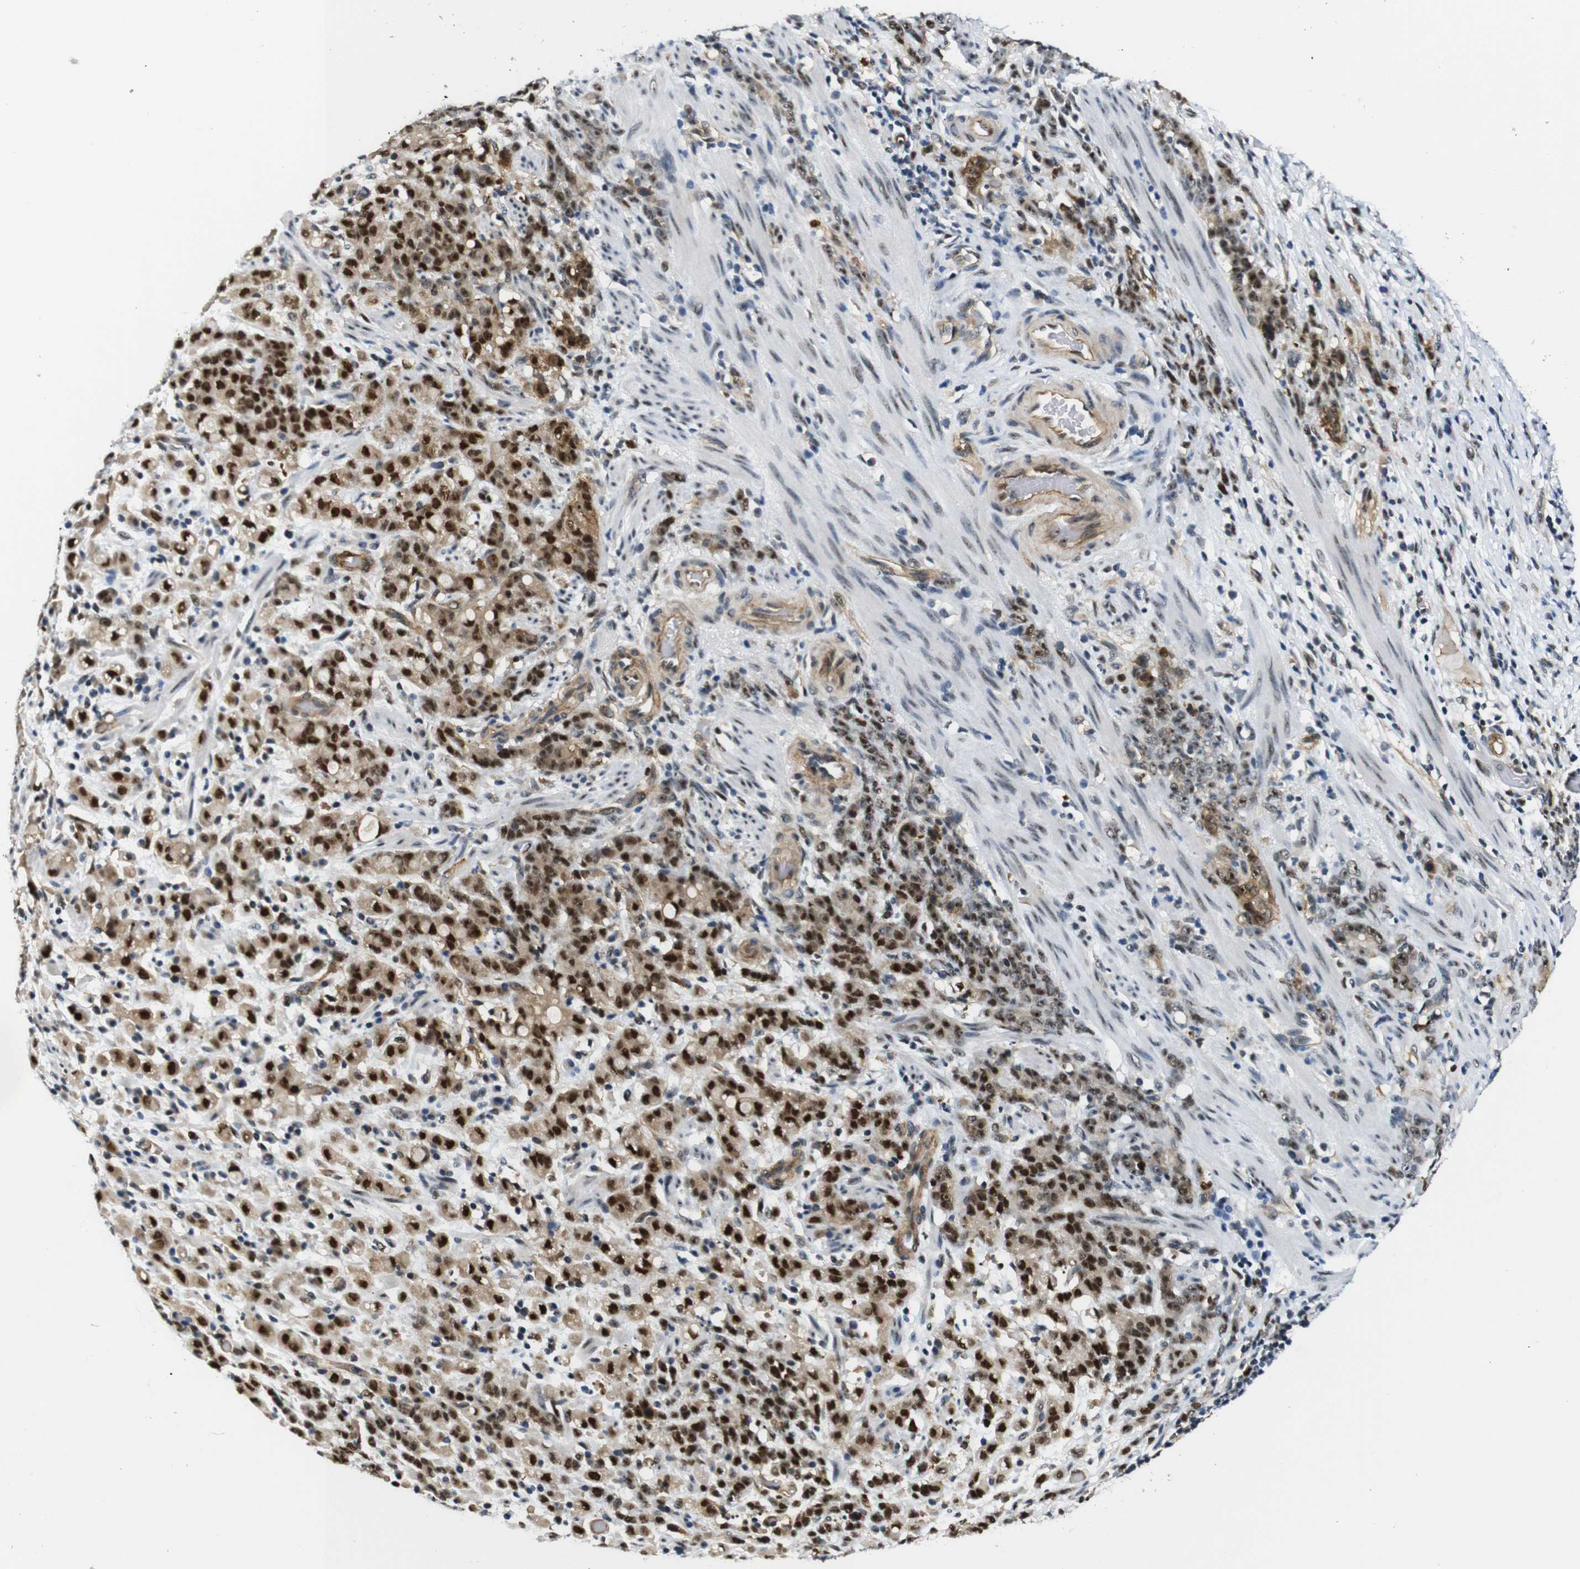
{"staining": {"intensity": "strong", "quantity": ">75%", "location": "nuclear"}, "tissue": "stomach cancer", "cell_type": "Tumor cells", "image_type": "cancer", "snomed": [{"axis": "morphology", "description": "Adenocarcinoma, NOS"}, {"axis": "topography", "description": "Stomach, lower"}], "caption": "Protein expression analysis of human stomach adenocarcinoma reveals strong nuclear positivity in approximately >75% of tumor cells.", "gene": "PARN", "patient": {"sex": "male", "age": 88}}